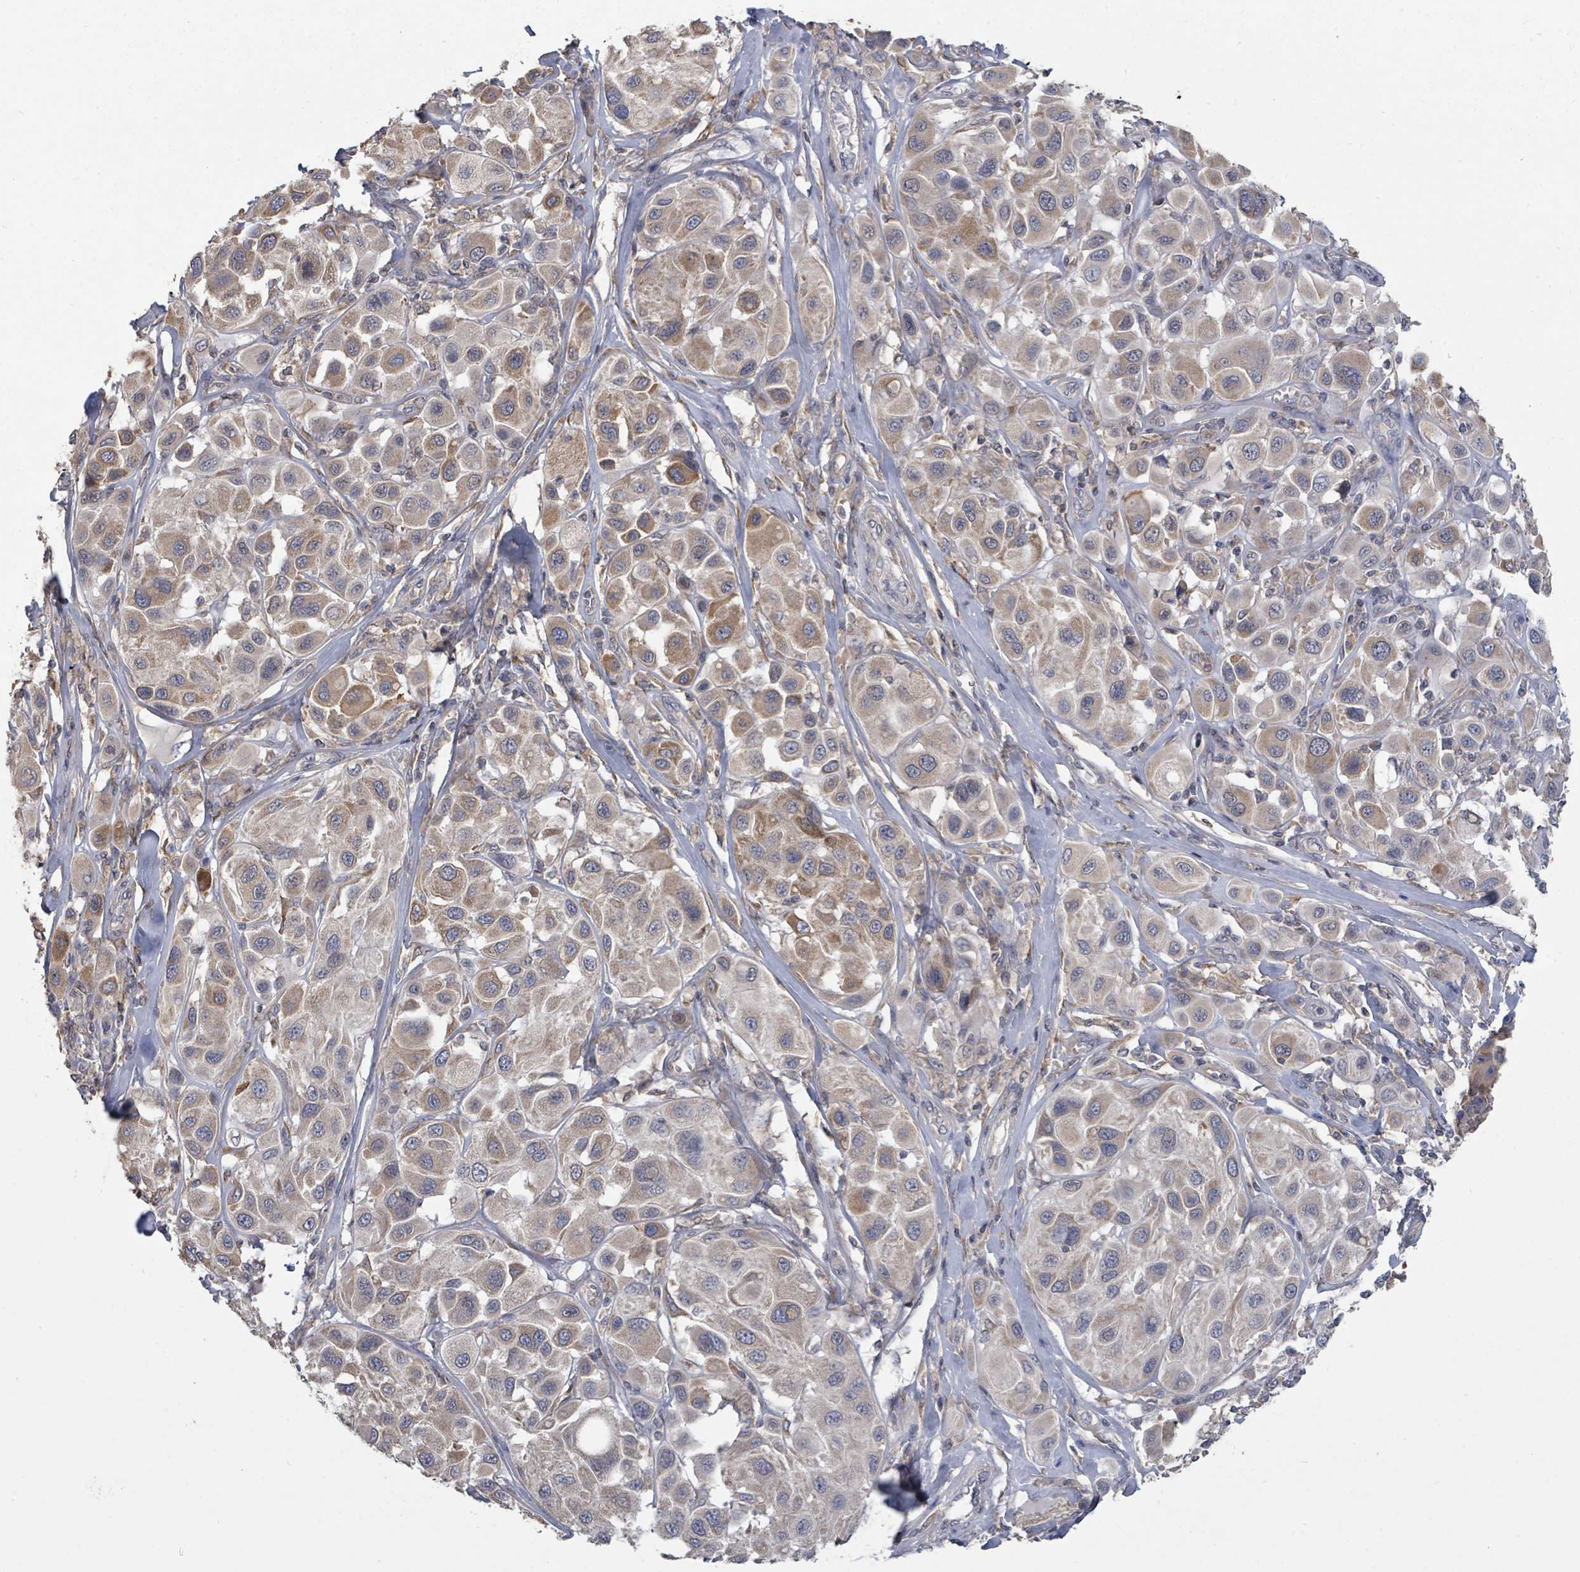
{"staining": {"intensity": "moderate", "quantity": "<25%", "location": "cytoplasmic/membranous"}, "tissue": "melanoma", "cell_type": "Tumor cells", "image_type": "cancer", "snomed": [{"axis": "morphology", "description": "Malignant melanoma, Metastatic site"}, {"axis": "topography", "description": "Skin"}], "caption": "Immunohistochemical staining of malignant melanoma (metastatic site) exhibits moderate cytoplasmic/membranous protein positivity in approximately <25% of tumor cells.", "gene": "SLC9A7", "patient": {"sex": "male", "age": 41}}